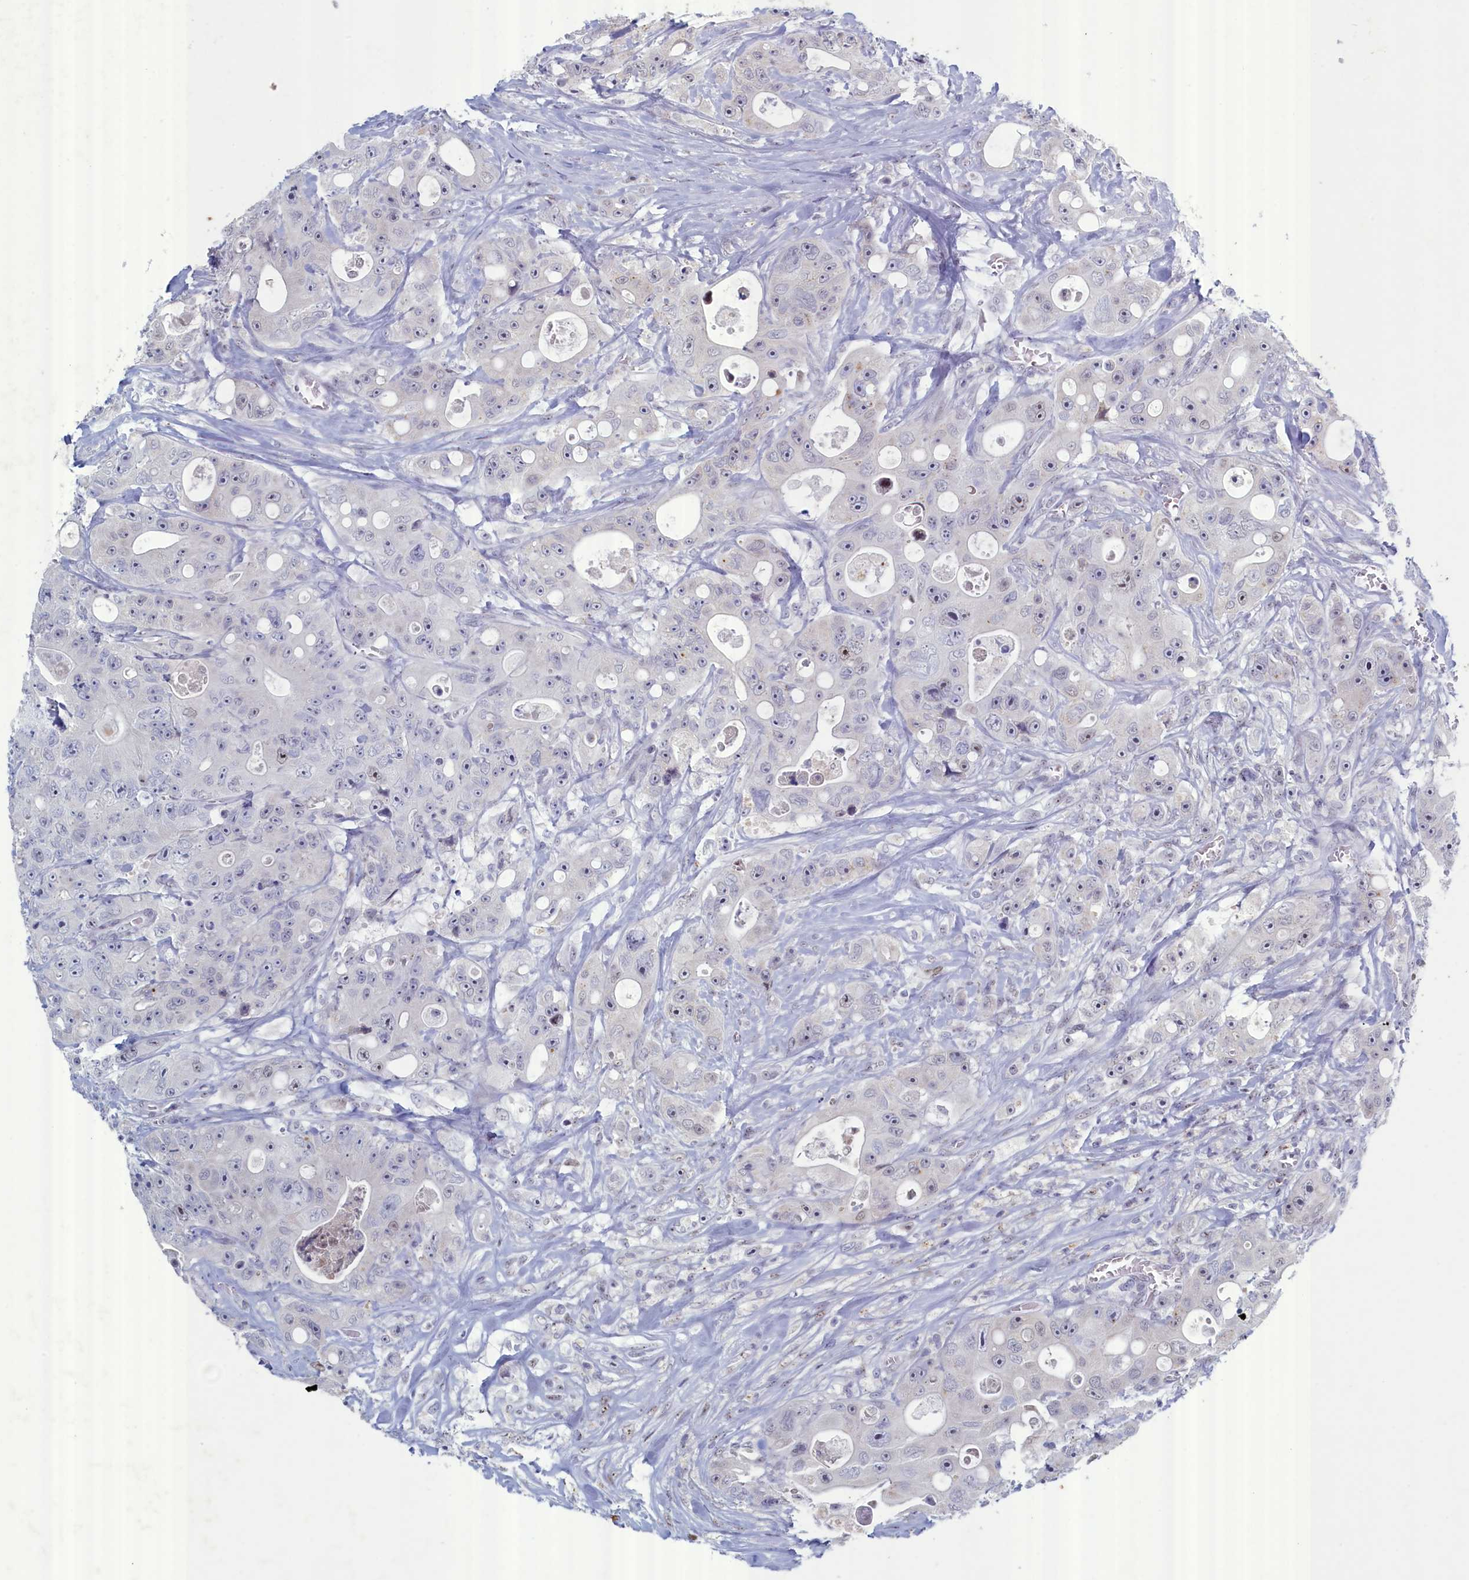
{"staining": {"intensity": "negative", "quantity": "none", "location": "none"}, "tissue": "colorectal cancer", "cell_type": "Tumor cells", "image_type": "cancer", "snomed": [{"axis": "morphology", "description": "Adenocarcinoma, NOS"}, {"axis": "topography", "description": "Colon"}], "caption": "Immunohistochemistry (IHC) histopathology image of neoplastic tissue: adenocarcinoma (colorectal) stained with DAB shows no significant protein positivity in tumor cells.", "gene": "WDR76", "patient": {"sex": "female", "age": 46}}